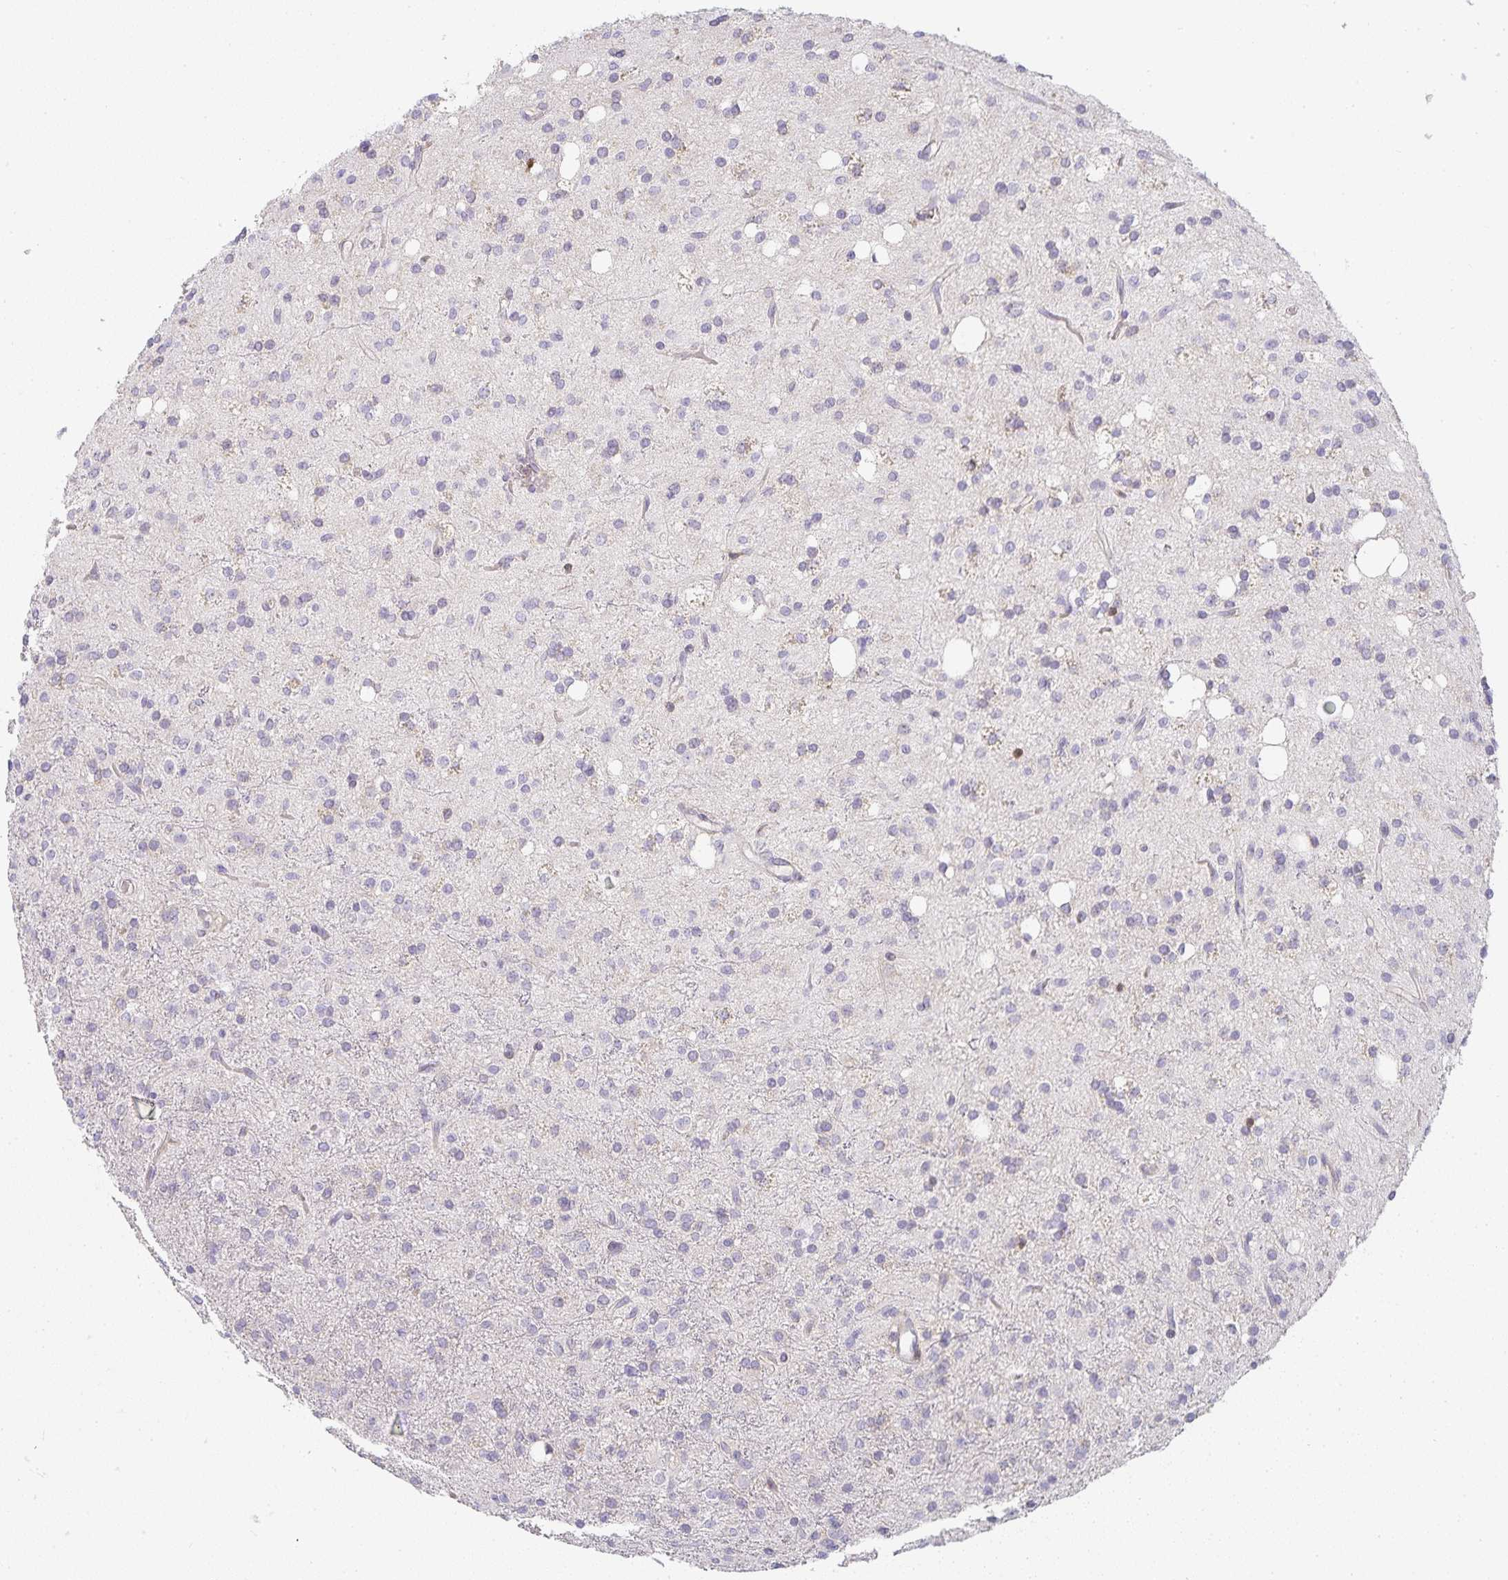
{"staining": {"intensity": "negative", "quantity": "none", "location": "none"}, "tissue": "glioma", "cell_type": "Tumor cells", "image_type": "cancer", "snomed": [{"axis": "morphology", "description": "Glioma, malignant, Low grade"}, {"axis": "topography", "description": "Brain"}], "caption": "Tumor cells are negative for brown protein staining in glioma.", "gene": "GATA3", "patient": {"sex": "female", "age": 33}}